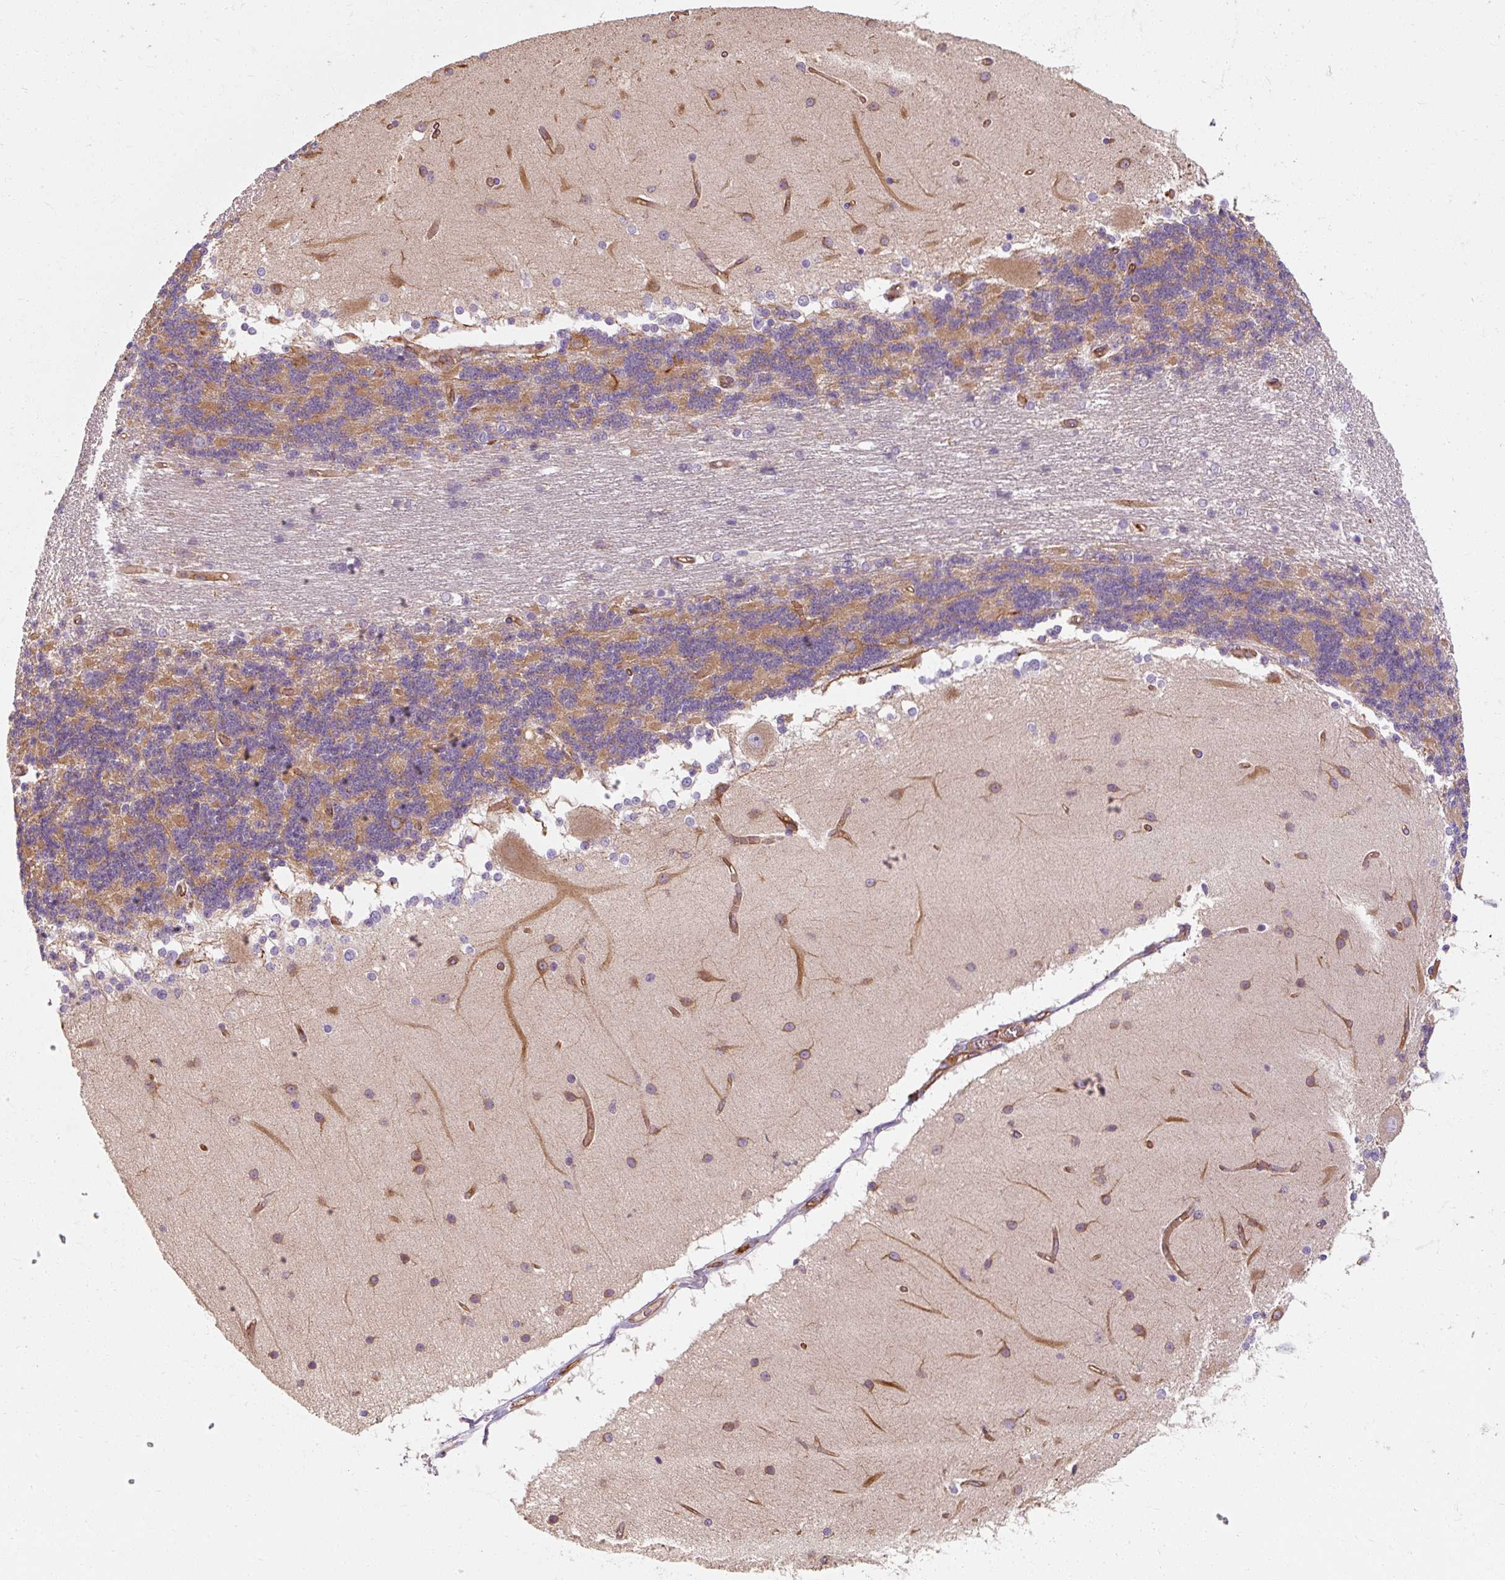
{"staining": {"intensity": "moderate", "quantity": "25%-75%", "location": "cytoplasmic/membranous"}, "tissue": "cerebellum", "cell_type": "Cells in granular layer", "image_type": "normal", "snomed": [{"axis": "morphology", "description": "Normal tissue, NOS"}, {"axis": "topography", "description": "Cerebellum"}], "caption": "Benign cerebellum exhibits moderate cytoplasmic/membranous positivity in about 25%-75% of cells in granular layer, visualized by immunohistochemistry.", "gene": "TBC1D4", "patient": {"sex": "female", "age": 54}}